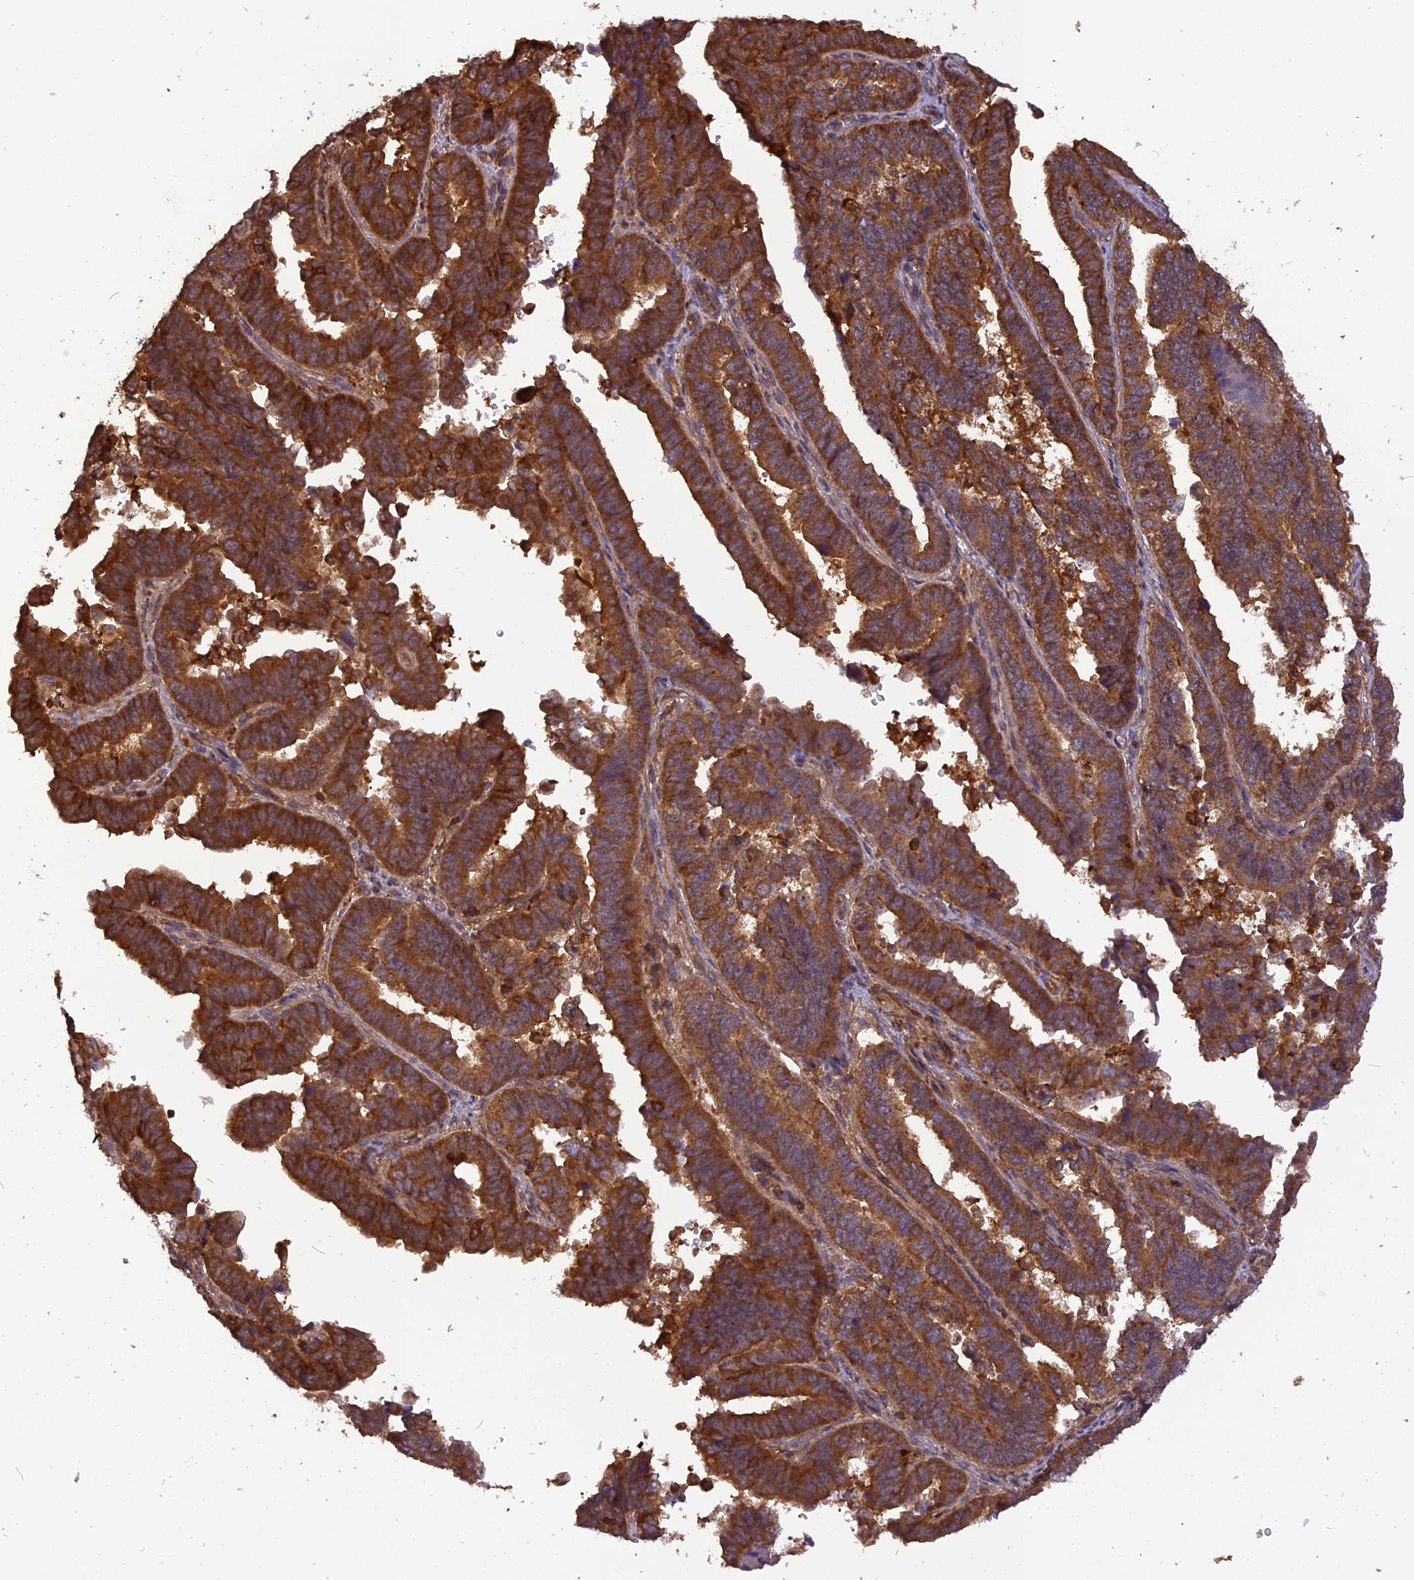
{"staining": {"intensity": "strong", "quantity": ">75%", "location": "cytoplasmic/membranous"}, "tissue": "endometrial cancer", "cell_type": "Tumor cells", "image_type": "cancer", "snomed": [{"axis": "morphology", "description": "Adenocarcinoma, NOS"}, {"axis": "topography", "description": "Endometrium"}], "caption": "Immunohistochemistry of adenocarcinoma (endometrial) demonstrates high levels of strong cytoplasmic/membranous positivity in approximately >75% of tumor cells.", "gene": "STOML1", "patient": {"sex": "female", "age": 75}}